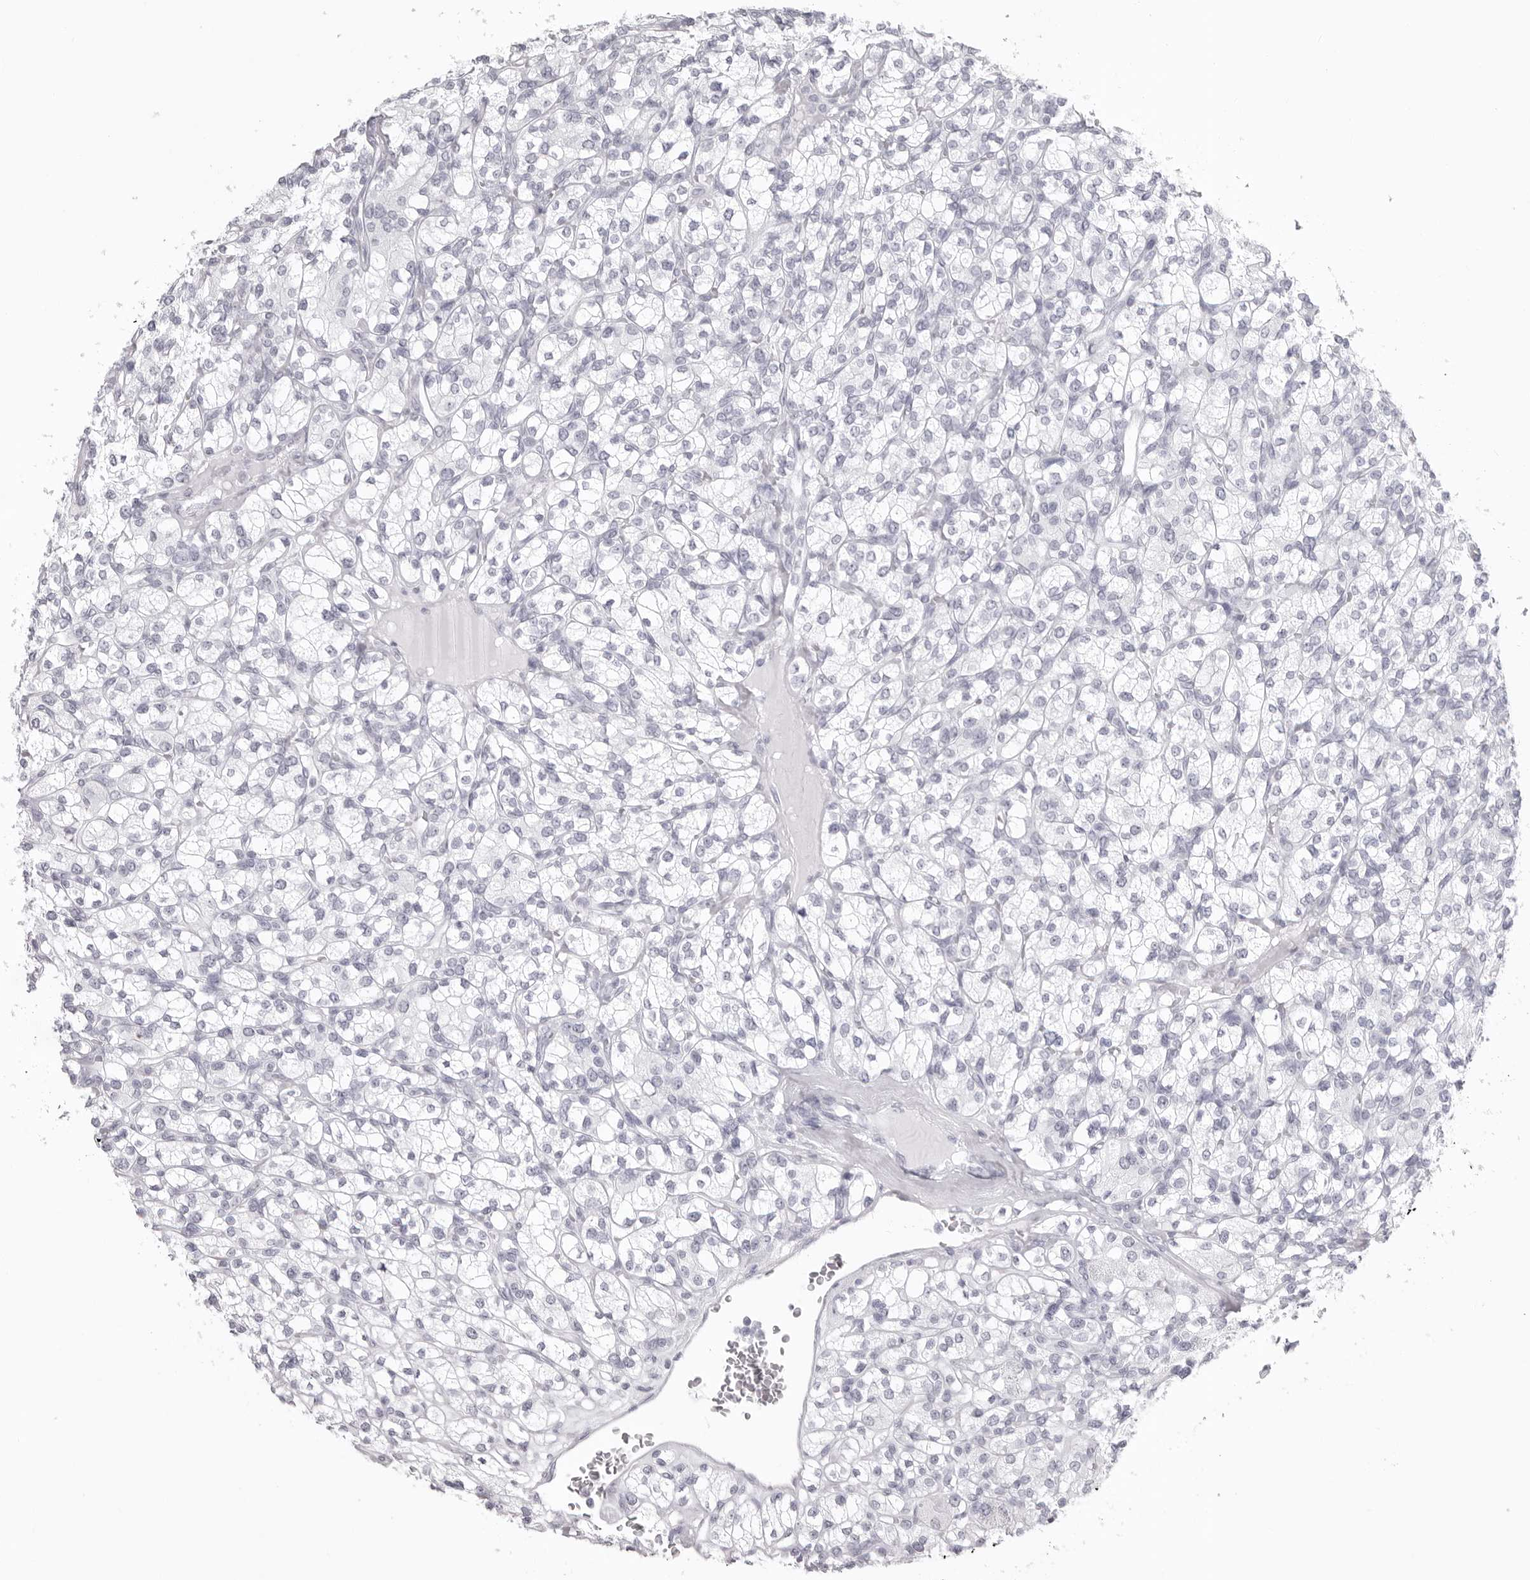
{"staining": {"intensity": "negative", "quantity": "none", "location": "none"}, "tissue": "renal cancer", "cell_type": "Tumor cells", "image_type": "cancer", "snomed": [{"axis": "morphology", "description": "Adenocarcinoma, NOS"}, {"axis": "topography", "description": "Kidney"}], "caption": "Renal cancer (adenocarcinoma) stained for a protein using immunohistochemistry (IHC) shows no expression tumor cells.", "gene": "KLK9", "patient": {"sex": "male", "age": 77}}